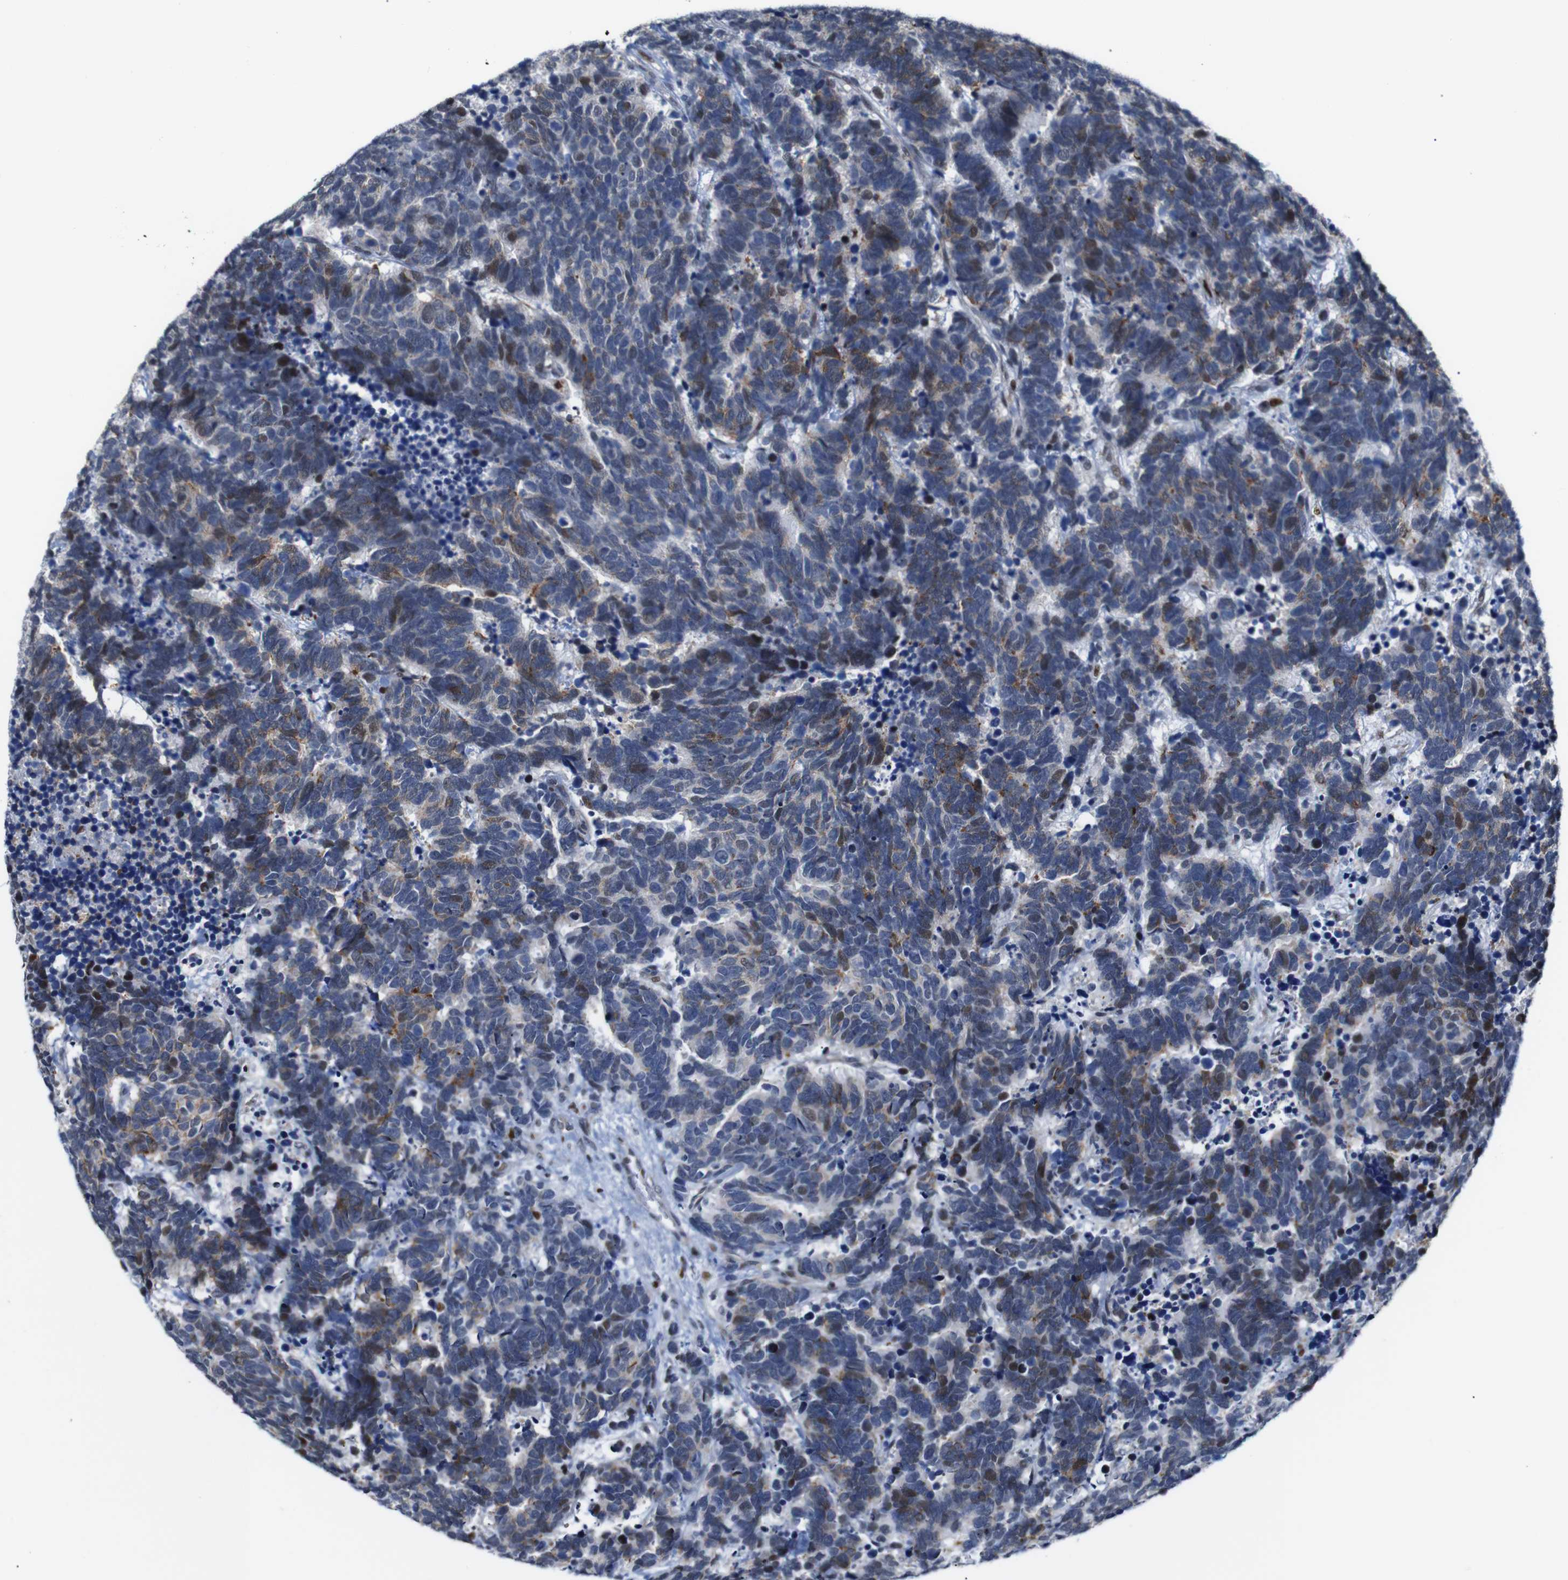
{"staining": {"intensity": "moderate", "quantity": "25%-75%", "location": "cytoplasmic/membranous,nuclear"}, "tissue": "carcinoid", "cell_type": "Tumor cells", "image_type": "cancer", "snomed": [{"axis": "morphology", "description": "Carcinoma, NOS"}, {"axis": "morphology", "description": "Carcinoid, malignant, NOS"}, {"axis": "topography", "description": "Urinary bladder"}], "caption": "Protein expression by IHC demonstrates moderate cytoplasmic/membranous and nuclear positivity in approximately 25%-75% of tumor cells in malignant carcinoid.", "gene": "GATA6", "patient": {"sex": "male", "age": 57}}